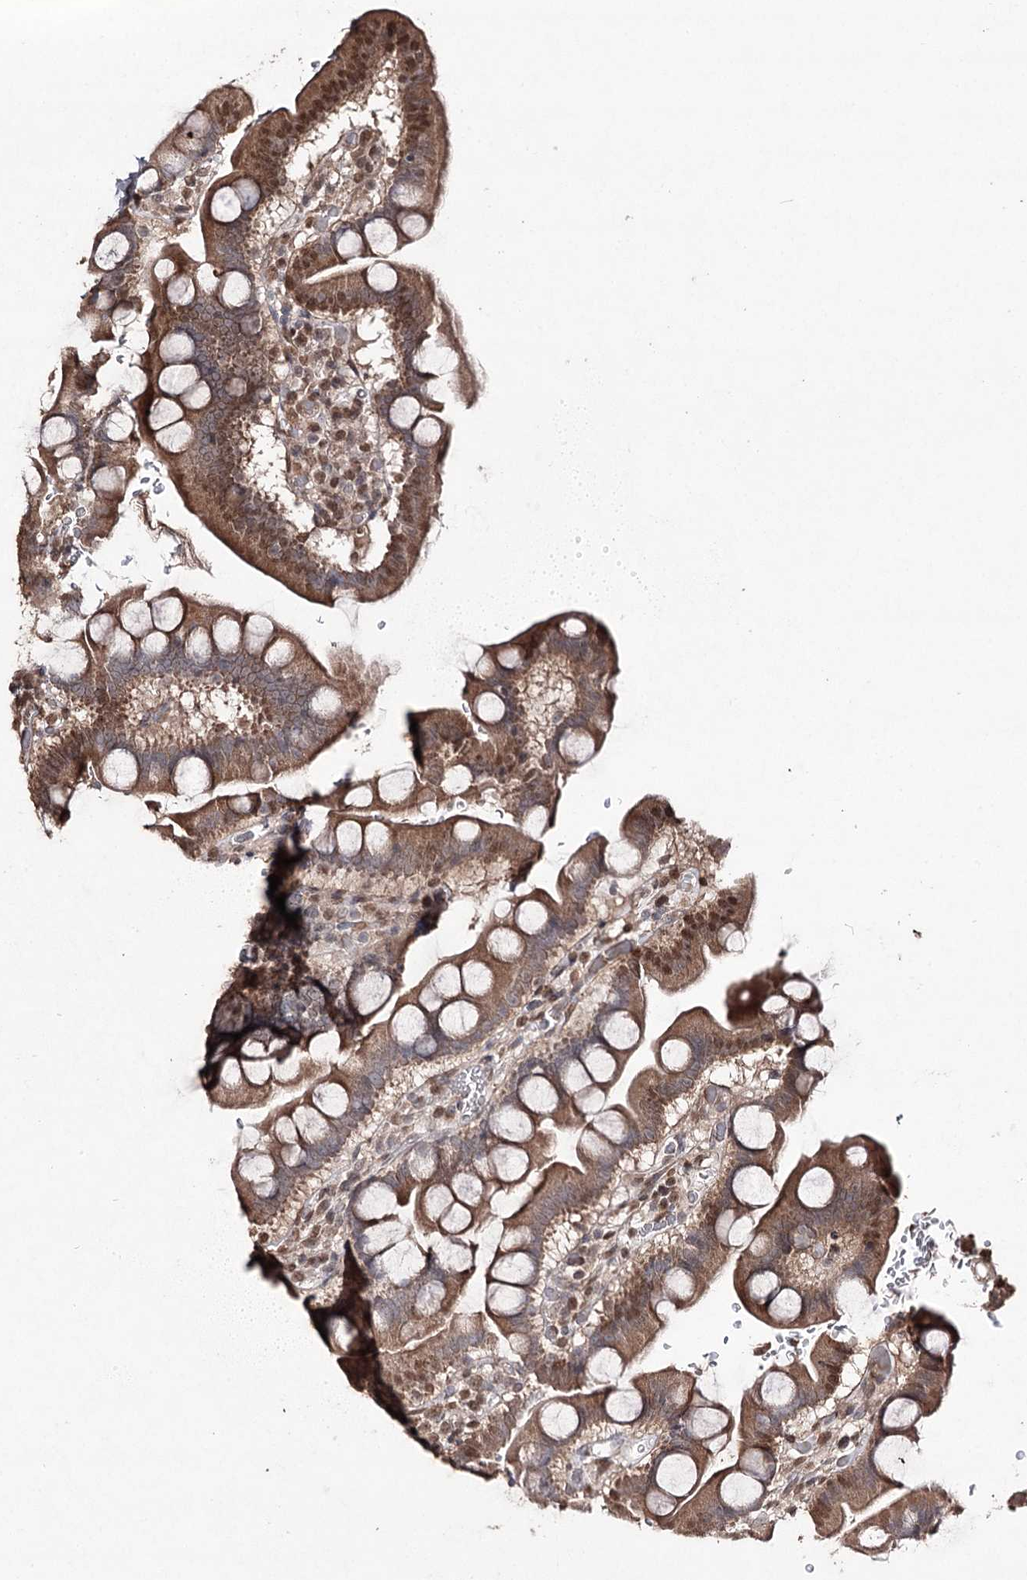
{"staining": {"intensity": "moderate", "quantity": ">75%", "location": "cytoplasmic/membranous,nuclear"}, "tissue": "small intestine", "cell_type": "Glandular cells", "image_type": "normal", "snomed": [{"axis": "morphology", "description": "Normal tissue, NOS"}, {"axis": "topography", "description": "Stomach, upper"}, {"axis": "topography", "description": "Stomach, lower"}, {"axis": "topography", "description": "Small intestine"}], "caption": "A brown stain shows moderate cytoplasmic/membranous,nuclear expression of a protein in glandular cells of benign small intestine. The staining is performed using DAB (3,3'-diaminobenzidine) brown chromogen to label protein expression. The nuclei are counter-stained blue using hematoxylin.", "gene": "ATG14", "patient": {"sex": "male", "age": 68}}